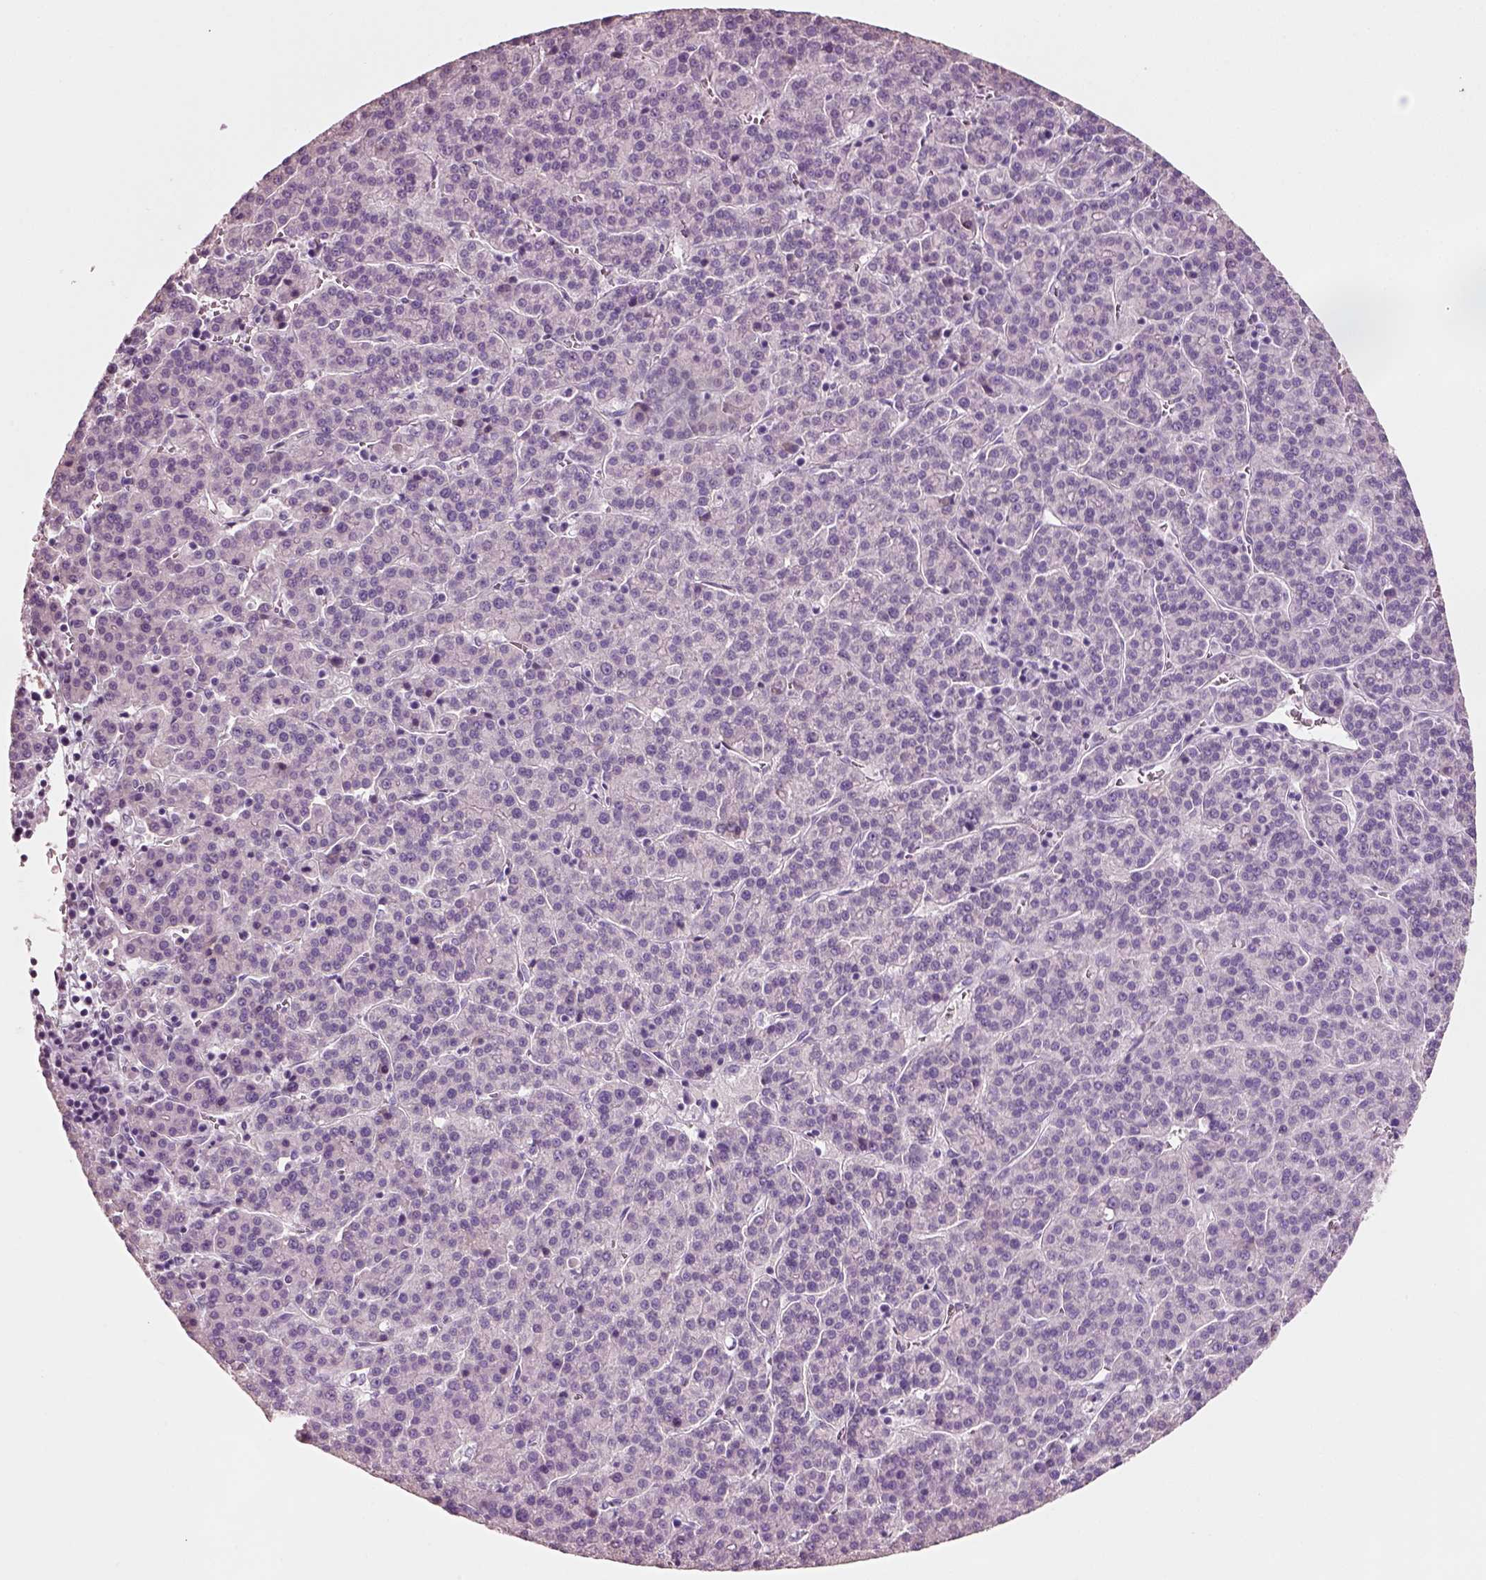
{"staining": {"intensity": "negative", "quantity": "none", "location": "none"}, "tissue": "liver cancer", "cell_type": "Tumor cells", "image_type": "cancer", "snomed": [{"axis": "morphology", "description": "Carcinoma, Hepatocellular, NOS"}, {"axis": "topography", "description": "Liver"}], "caption": "A histopathology image of human liver cancer (hepatocellular carcinoma) is negative for staining in tumor cells. Nuclei are stained in blue.", "gene": "PNOC", "patient": {"sex": "female", "age": 58}}